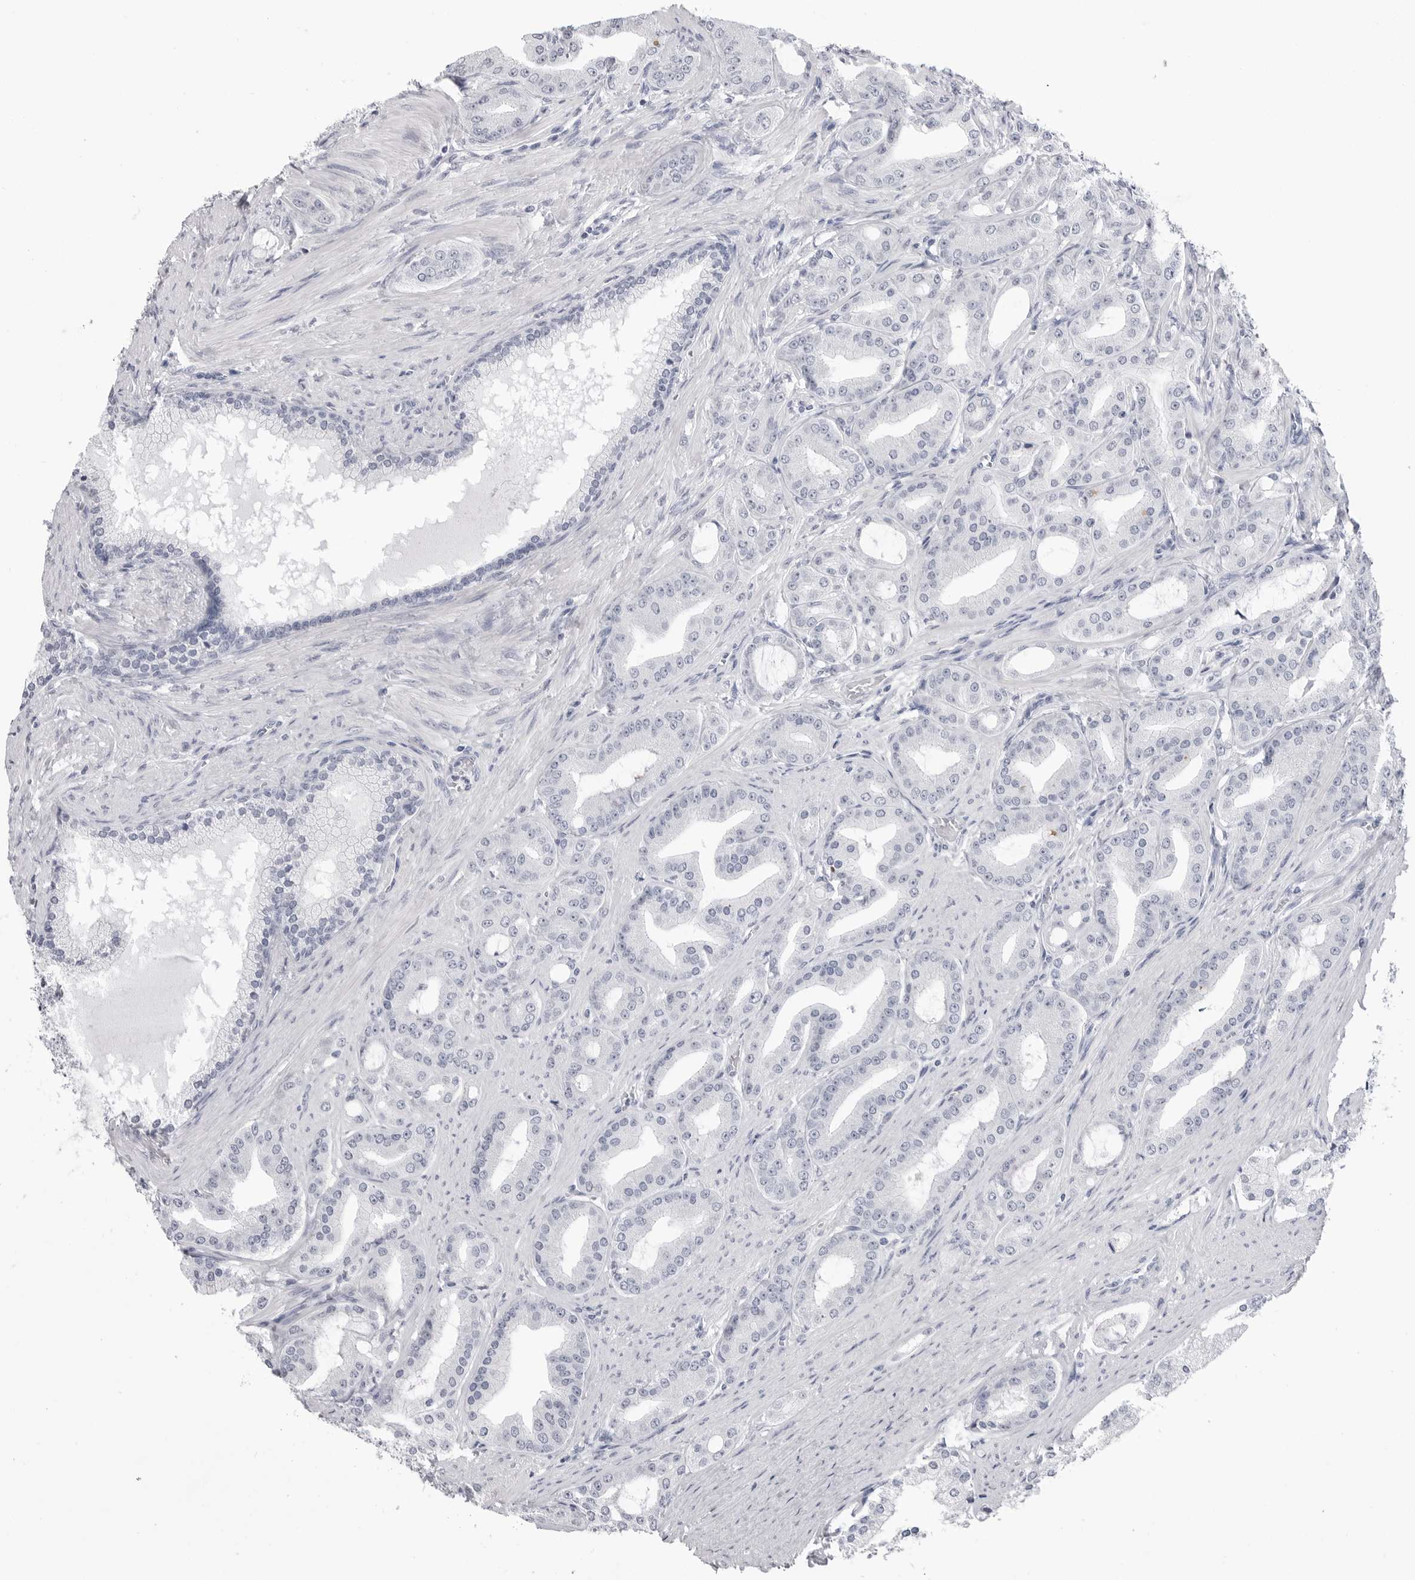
{"staining": {"intensity": "negative", "quantity": "none", "location": "none"}, "tissue": "prostate cancer", "cell_type": "Tumor cells", "image_type": "cancer", "snomed": [{"axis": "morphology", "description": "Adenocarcinoma, High grade"}, {"axis": "topography", "description": "Prostate"}], "caption": "The immunohistochemistry photomicrograph has no significant positivity in tumor cells of prostate adenocarcinoma (high-grade) tissue. (DAB immunohistochemistry with hematoxylin counter stain).", "gene": "PGA3", "patient": {"sex": "male", "age": 60}}